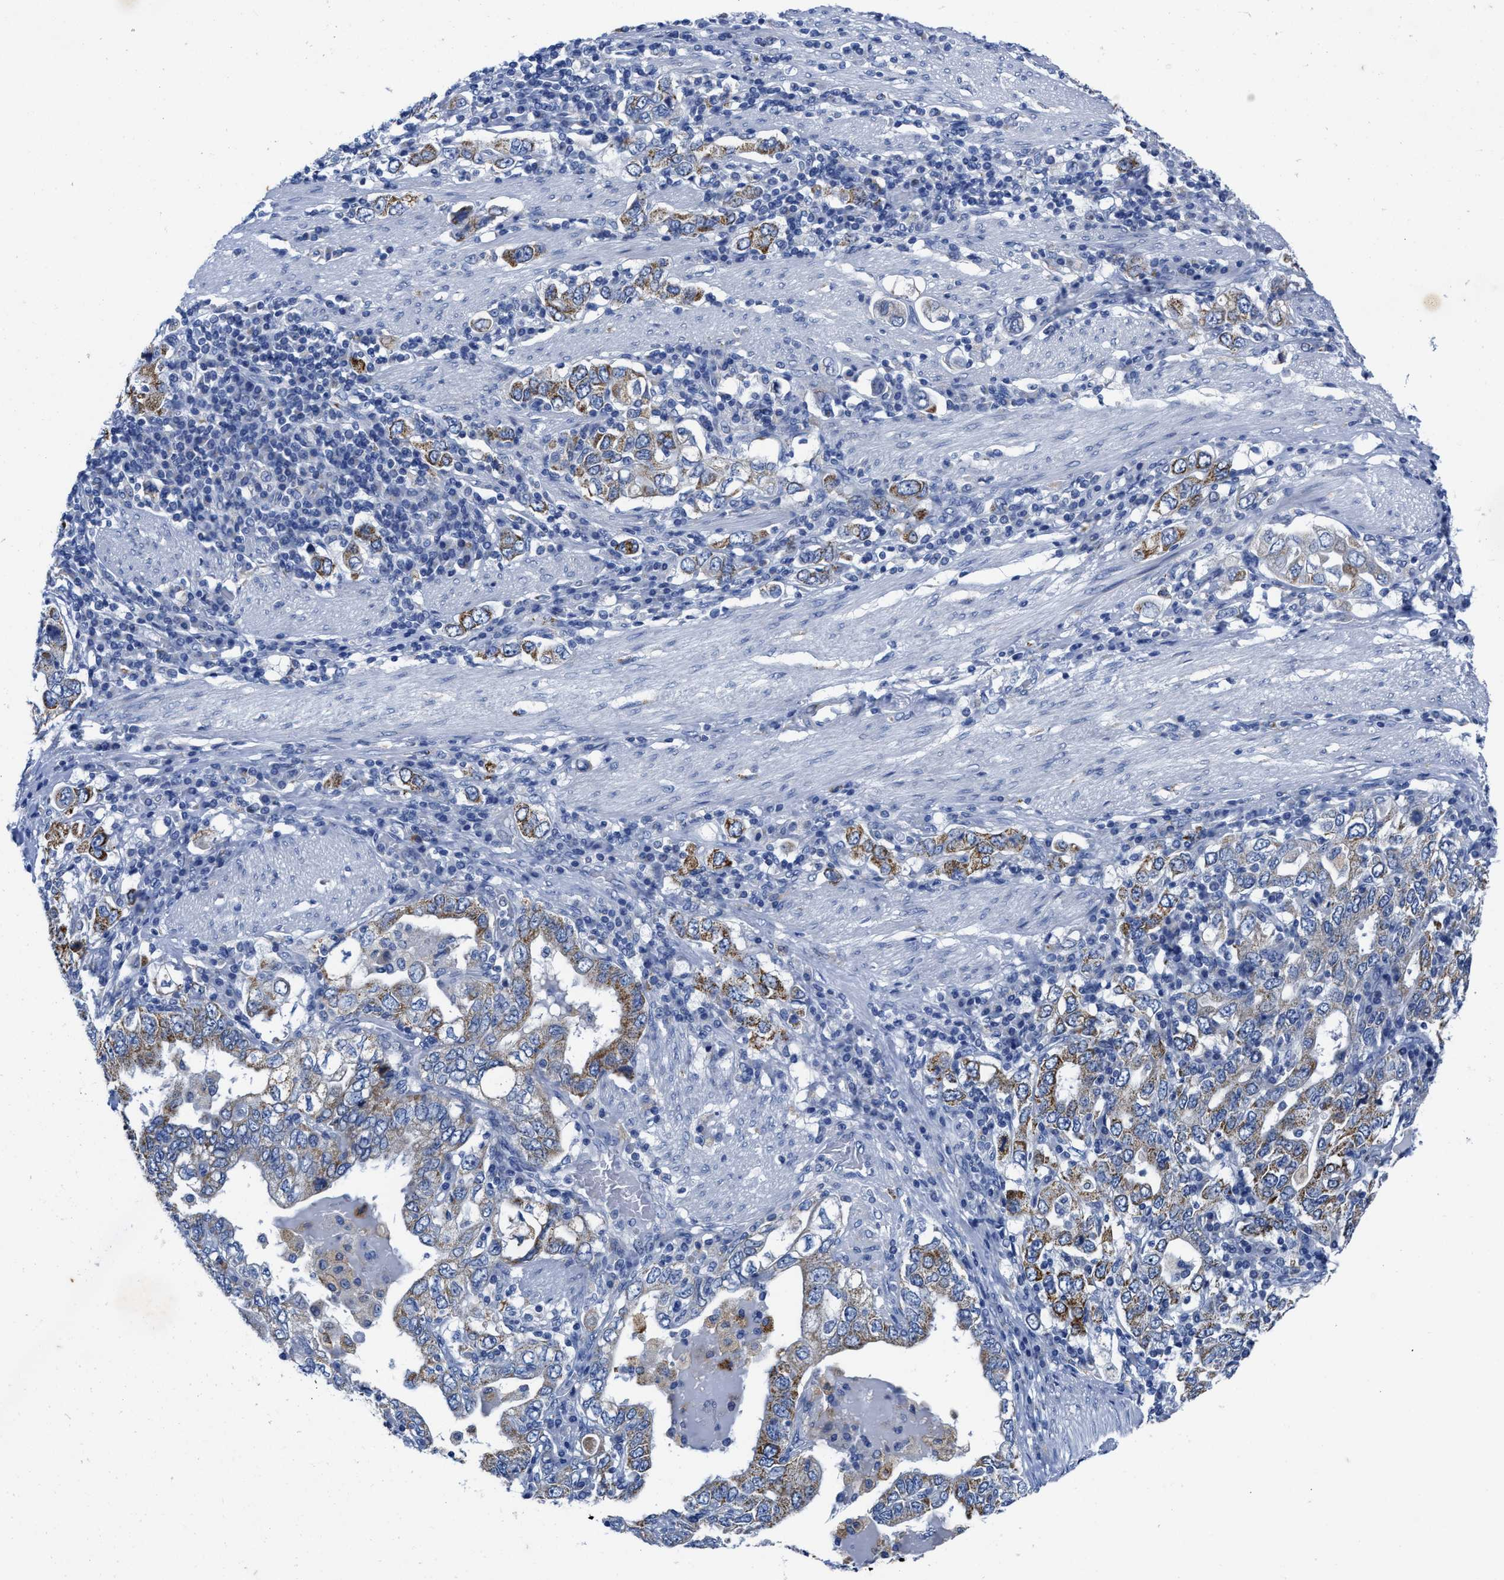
{"staining": {"intensity": "moderate", "quantity": ">75%", "location": "cytoplasmic/membranous"}, "tissue": "stomach cancer", "cell_type": "Tumor cells", "image_type": "cancer", "snomed": [{"axis": "morphology", "description": "Adenocarcinoma, NOS"}, {"axis": "topography", "description": "Stomach, upper"}], "caption": "Protein analysis of adenocarcinoma (stomach) tissue displays moderate cytoplasmic/membranous staining in about >75% of tumor cells.", "gene": "TBRG4", "patient": {"sex": "male", "age": 62}}